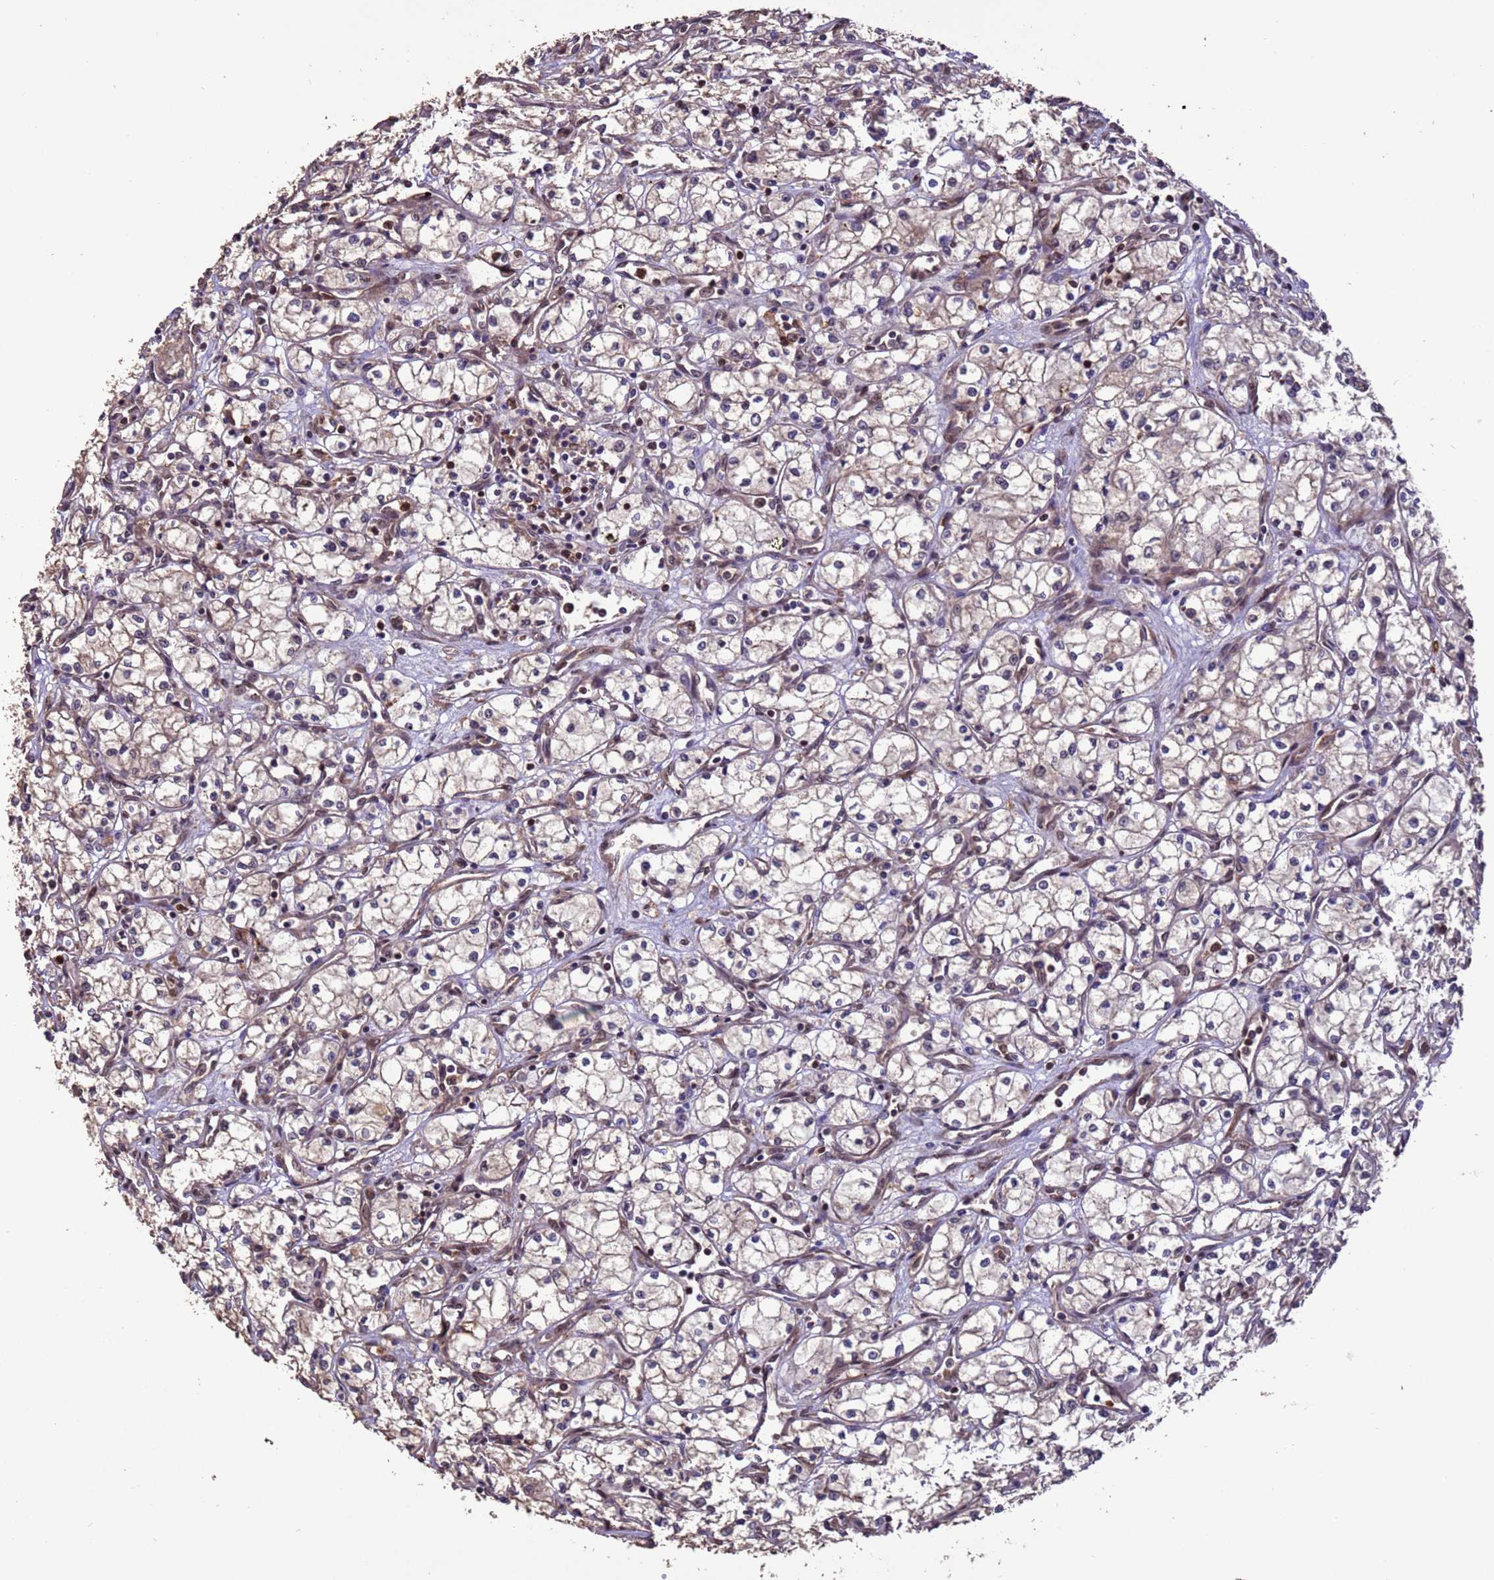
{"staining": {"intensity": "weak", "quantity": ">75%", "location": "cytoplasmic/membranous,nuclear"}, "tissue": "renal cancer", "cell_type": "Tumor cells", "image_type": "cancer", "snomed": [{"axis": "morphology", "description": "Adenocarcinoma, NOS"}, {"axis": "topography", "description": "Kidney"}], "caption": "There is low levels of weak cytoplasmic/membranous and nuclear staining in tumor cells of renal cancer (adenocarcinoma), as demonstrated by immunohistochemical staining (brown color).", "gene": "VSTM4", "patient": {"sex": "male", "age": 59}}